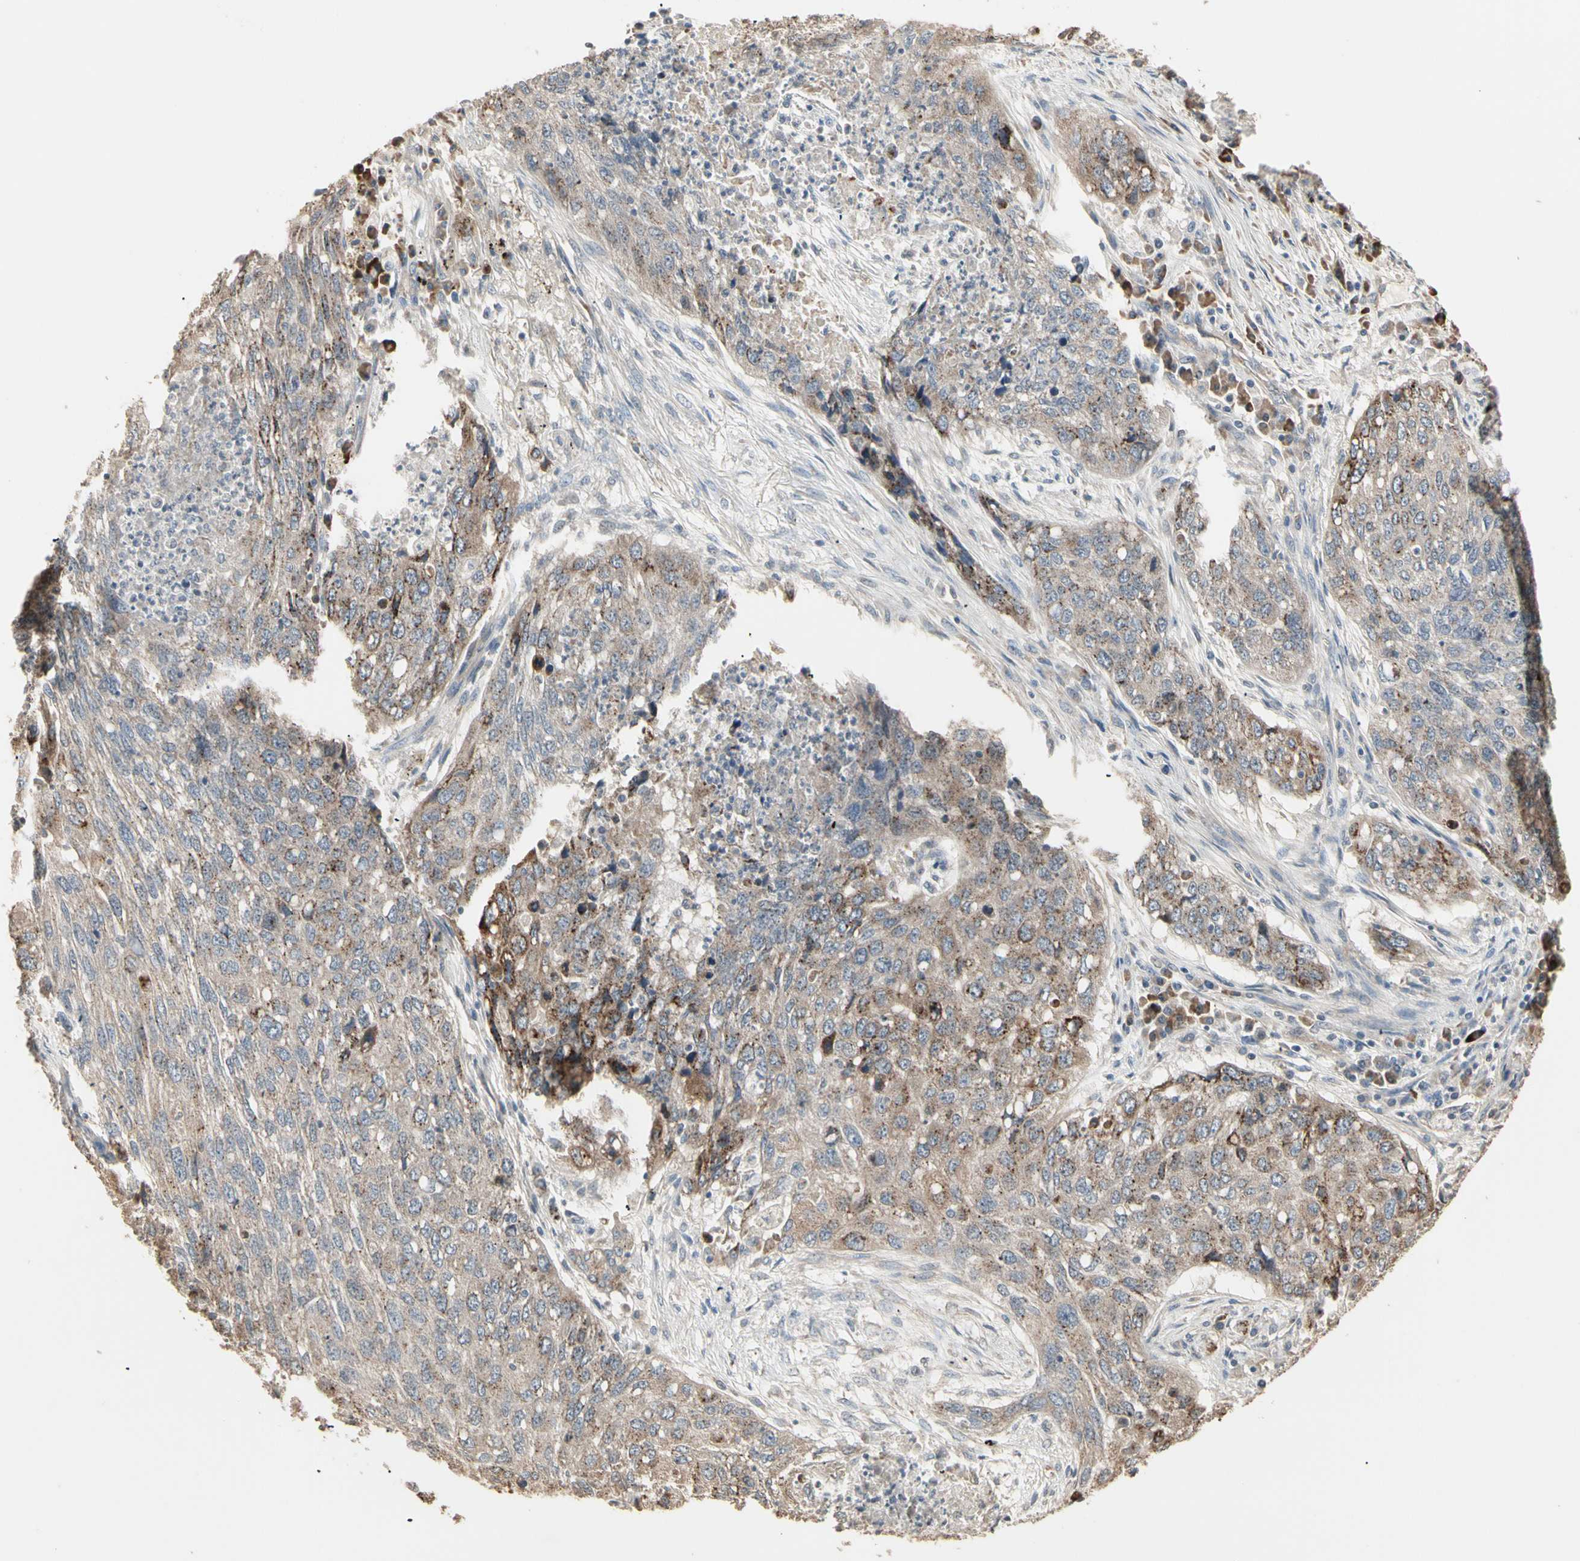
{"staining": {"intensity": "moderate", "quantity": "<25%", "location": "cytoplasmic/membranous"}, "tissue": "lung cancer", "cell_type": "Tumor cells", "image_type": "cancer", "snomed": [{"axis": "morphology", "description": "Squamous cell carcinoma, NOS"}, {"axis": "topography", "description": "Lung"}], "caption": "Lung cancer stained with a protein marker exhibits moderate staining in tumor cells.", "gene": "GALNT3", "patient": {"sex": "female", "age": 63}}